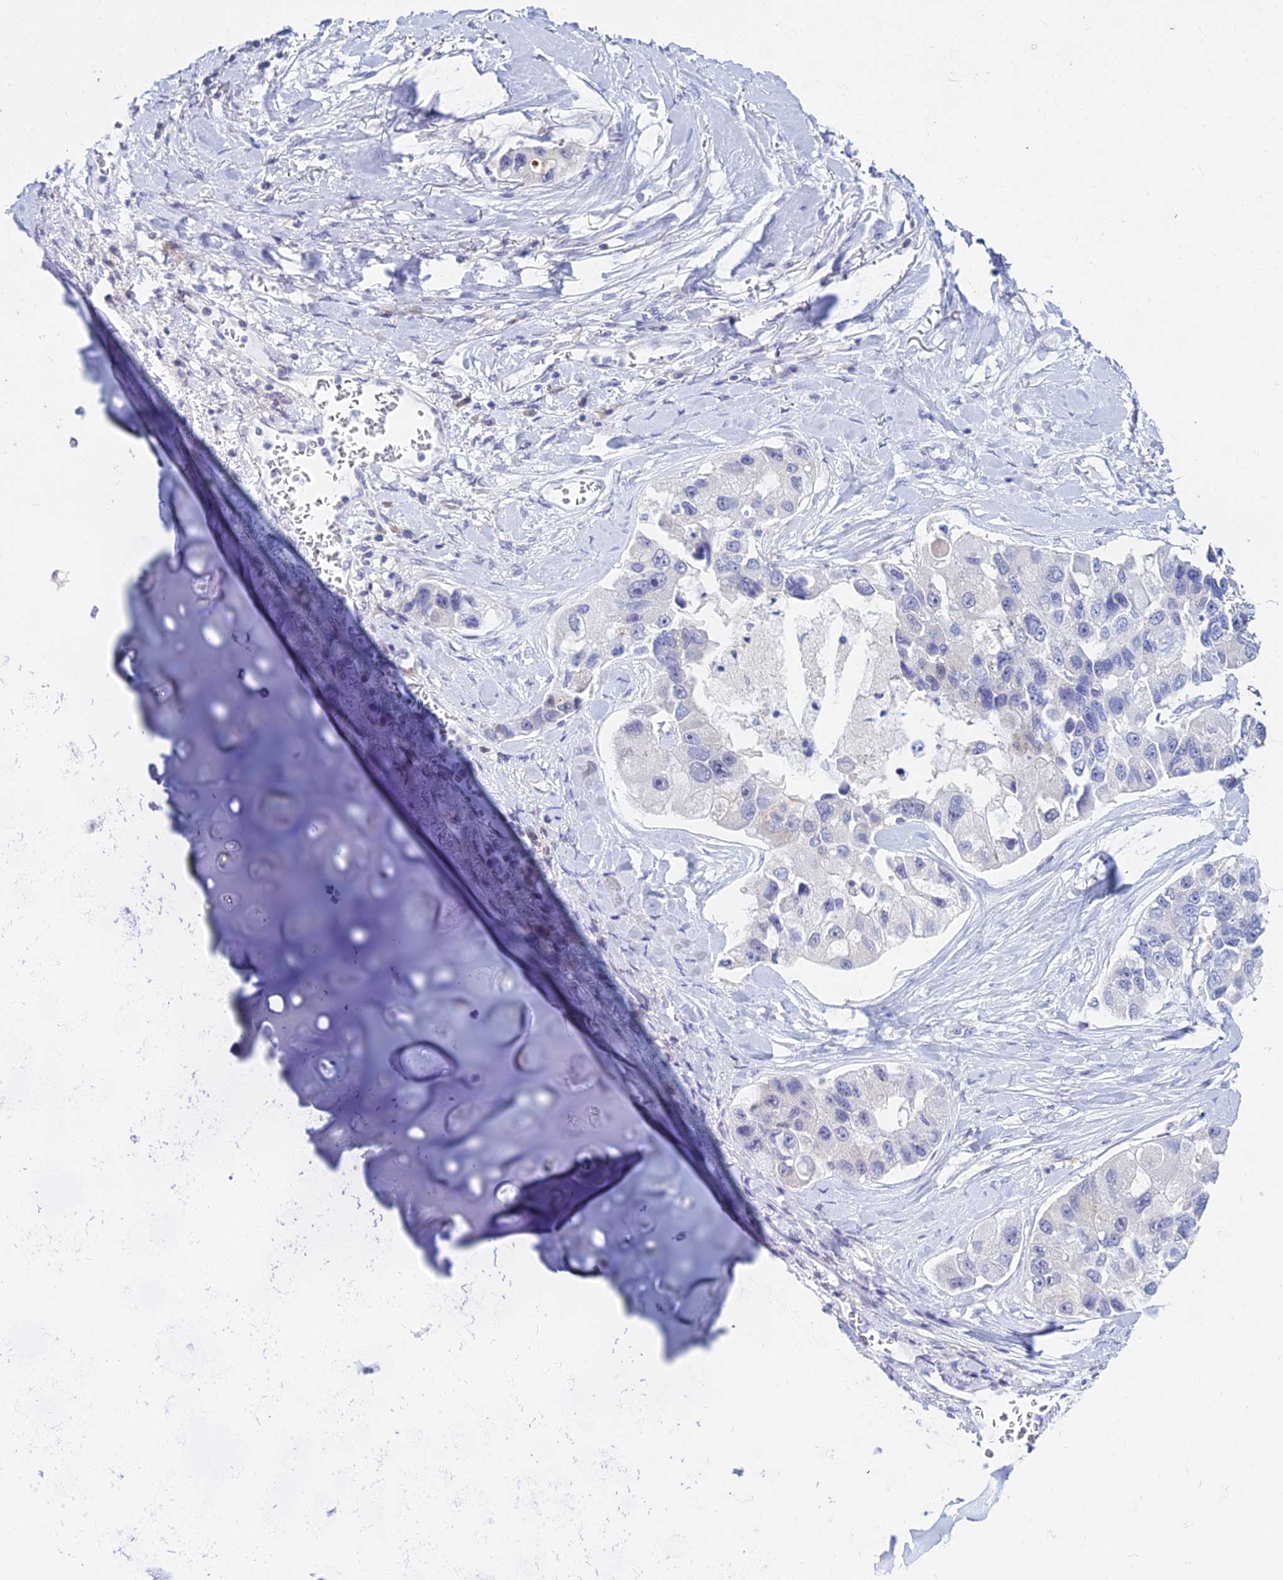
{"staining": {"intensity": "negative", "quantity": "none", "location": "none"}, "tissue": "lung cancer", "cell_type": "Tumor cells", "image_type": "cancer", "snomed": [{"axis": "morphology", "description": "Adenocarcinoma, NOS"}, {"axis": "topography", "description": "Lung"}], "caption": "DAB (3,3'-diaminobenzidine) immunohistochemical staining of human lung adenocarcinoma shows no significant expression in tumor cells.", "gene": "ZMIZ1", "patient": {"sex": "female", "age": 54}}